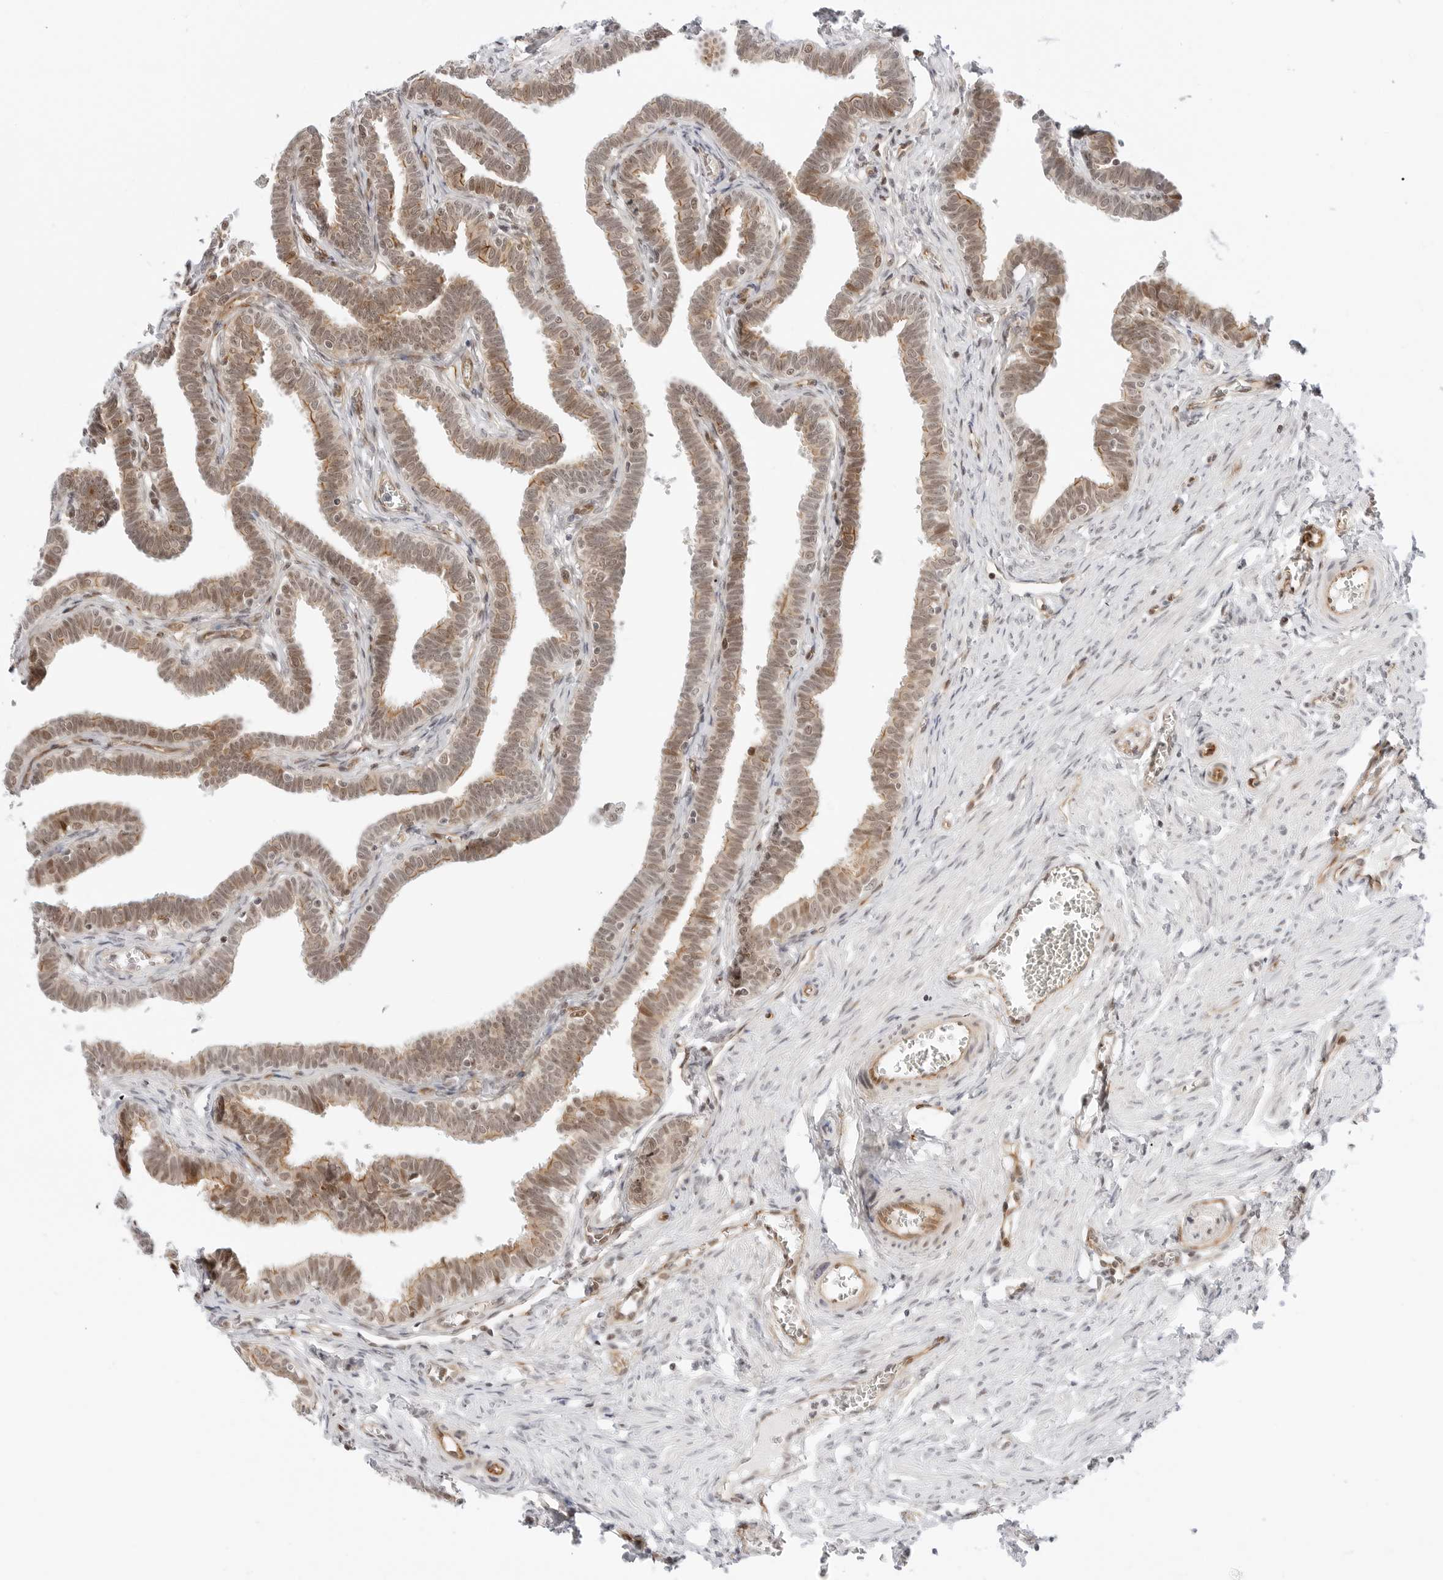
{"staining": {"intensity": "moderate", "quantity": "25%-75%", "location": "cytoplasmic/membranous,nuclear"}, "tissue": "fallopian tube", "cell_type": "Glandular cells", "image_type": "normal", "snomed": [{"axis": "morphology", "description": "Normal tissue, NOS"}, {"axis": "topography", "description": "Fallopian tube"}, {"axis": "topography", "description": "Ovary"}], "caption": "Moderate cytoplasmic/membranous,nuclear staining for a protein is identified in about 25%-75% of glandular cells of normal fallopian tube using immunohistochemistry (IHC).", "gene": "ZNF613", "patient": {"sex": "female", "age": 23}}